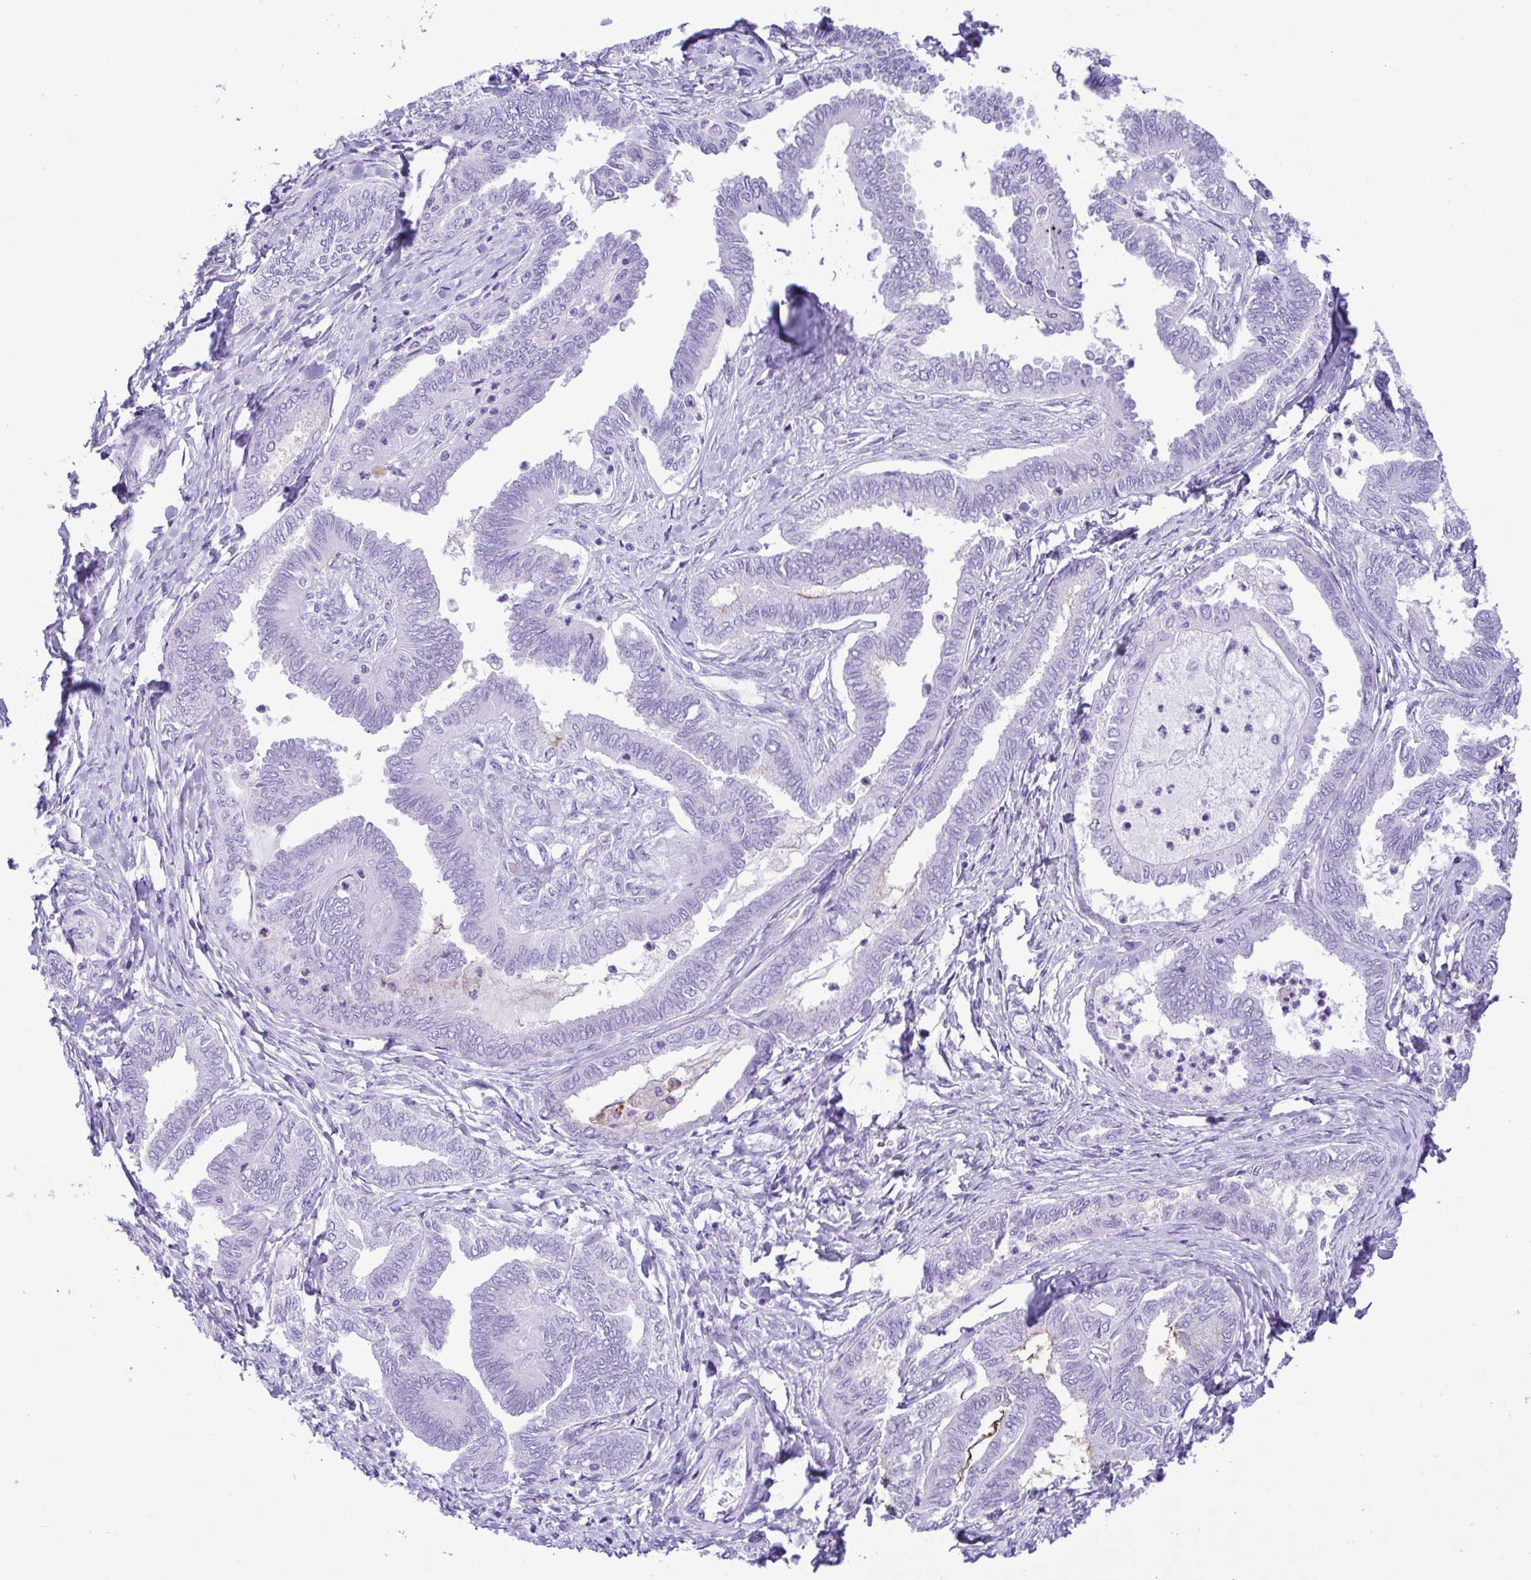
{"staining": {"intensity": "negative", "quantity": "none", "location": "none"}, "tissue": "ovarian cancer", "cell_type": "Tumor cells", "image_type": "cancer", "snomed": [{"axis": "morphology", "description": "Carcinoma, endometroid"}, {"axis": "topography", "description": "Ovary"}], "caption": "Immunohistochemistry micrograph of neoplastic tissue: endometroid carcinoma (ovarian) stained with DAB (3,3'-diaminobenzidine) displays no significant protein staining in tumor cells.", "gene": "OVGP1", "patient": {"sex": "female", "age": 70}}